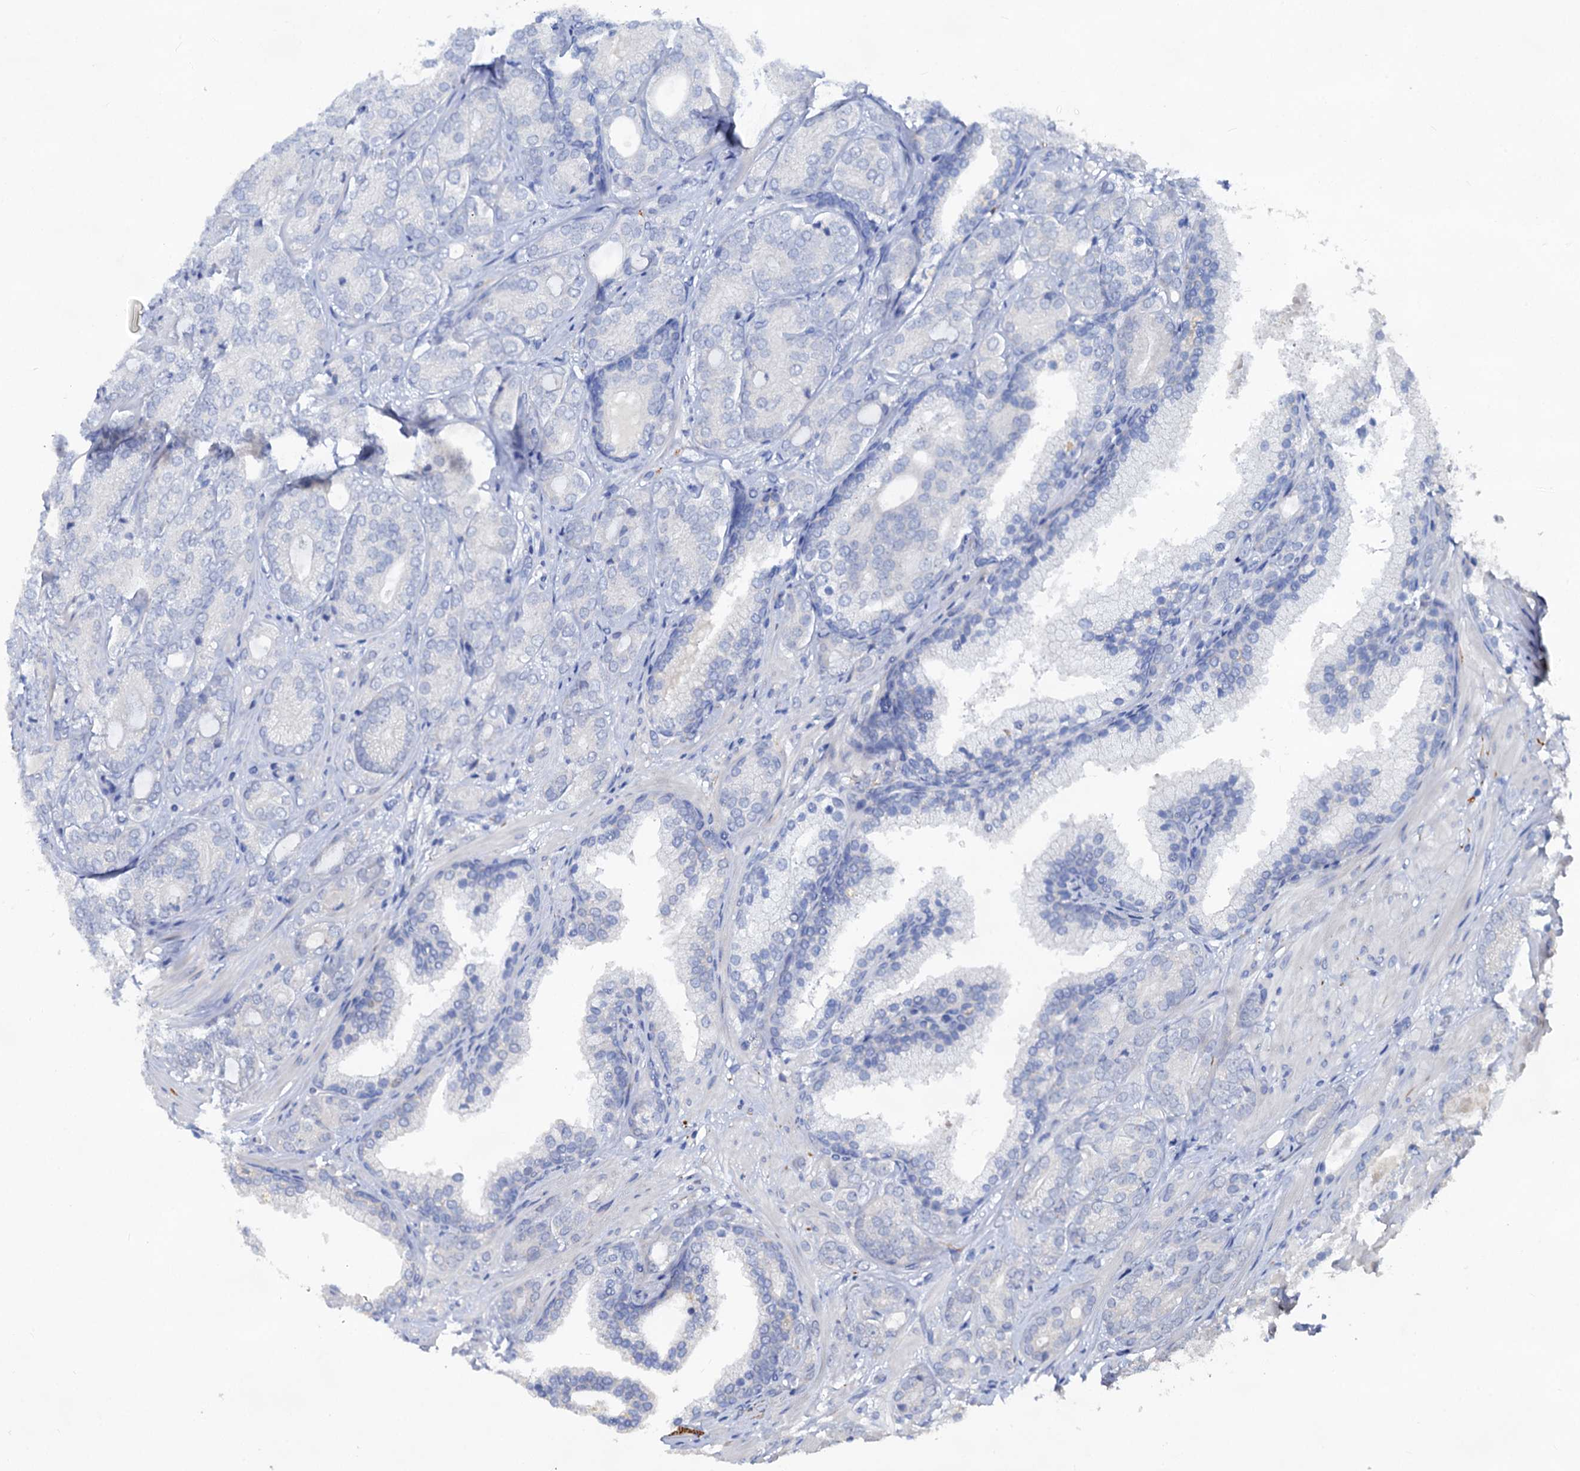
{"staining": {"intensity": "negative", "quantity": "none", "location": "none"}, "tissue": "prostate cancer", "cell_type": "Tumor cells", "image_type": "cancer", "snomed": [{"axis": "morphology", "description": "Adenocarcinoma, High grade"}, {"axis": "topography", "description": "Prostate"}], "caption": "Histopathology image shows no significant protein staining in tumor cells of adenocarcinoma (high-grade) (prostate).", "gene": "CAPRIN2", "patient": {"sex": "male", "age": 60}}